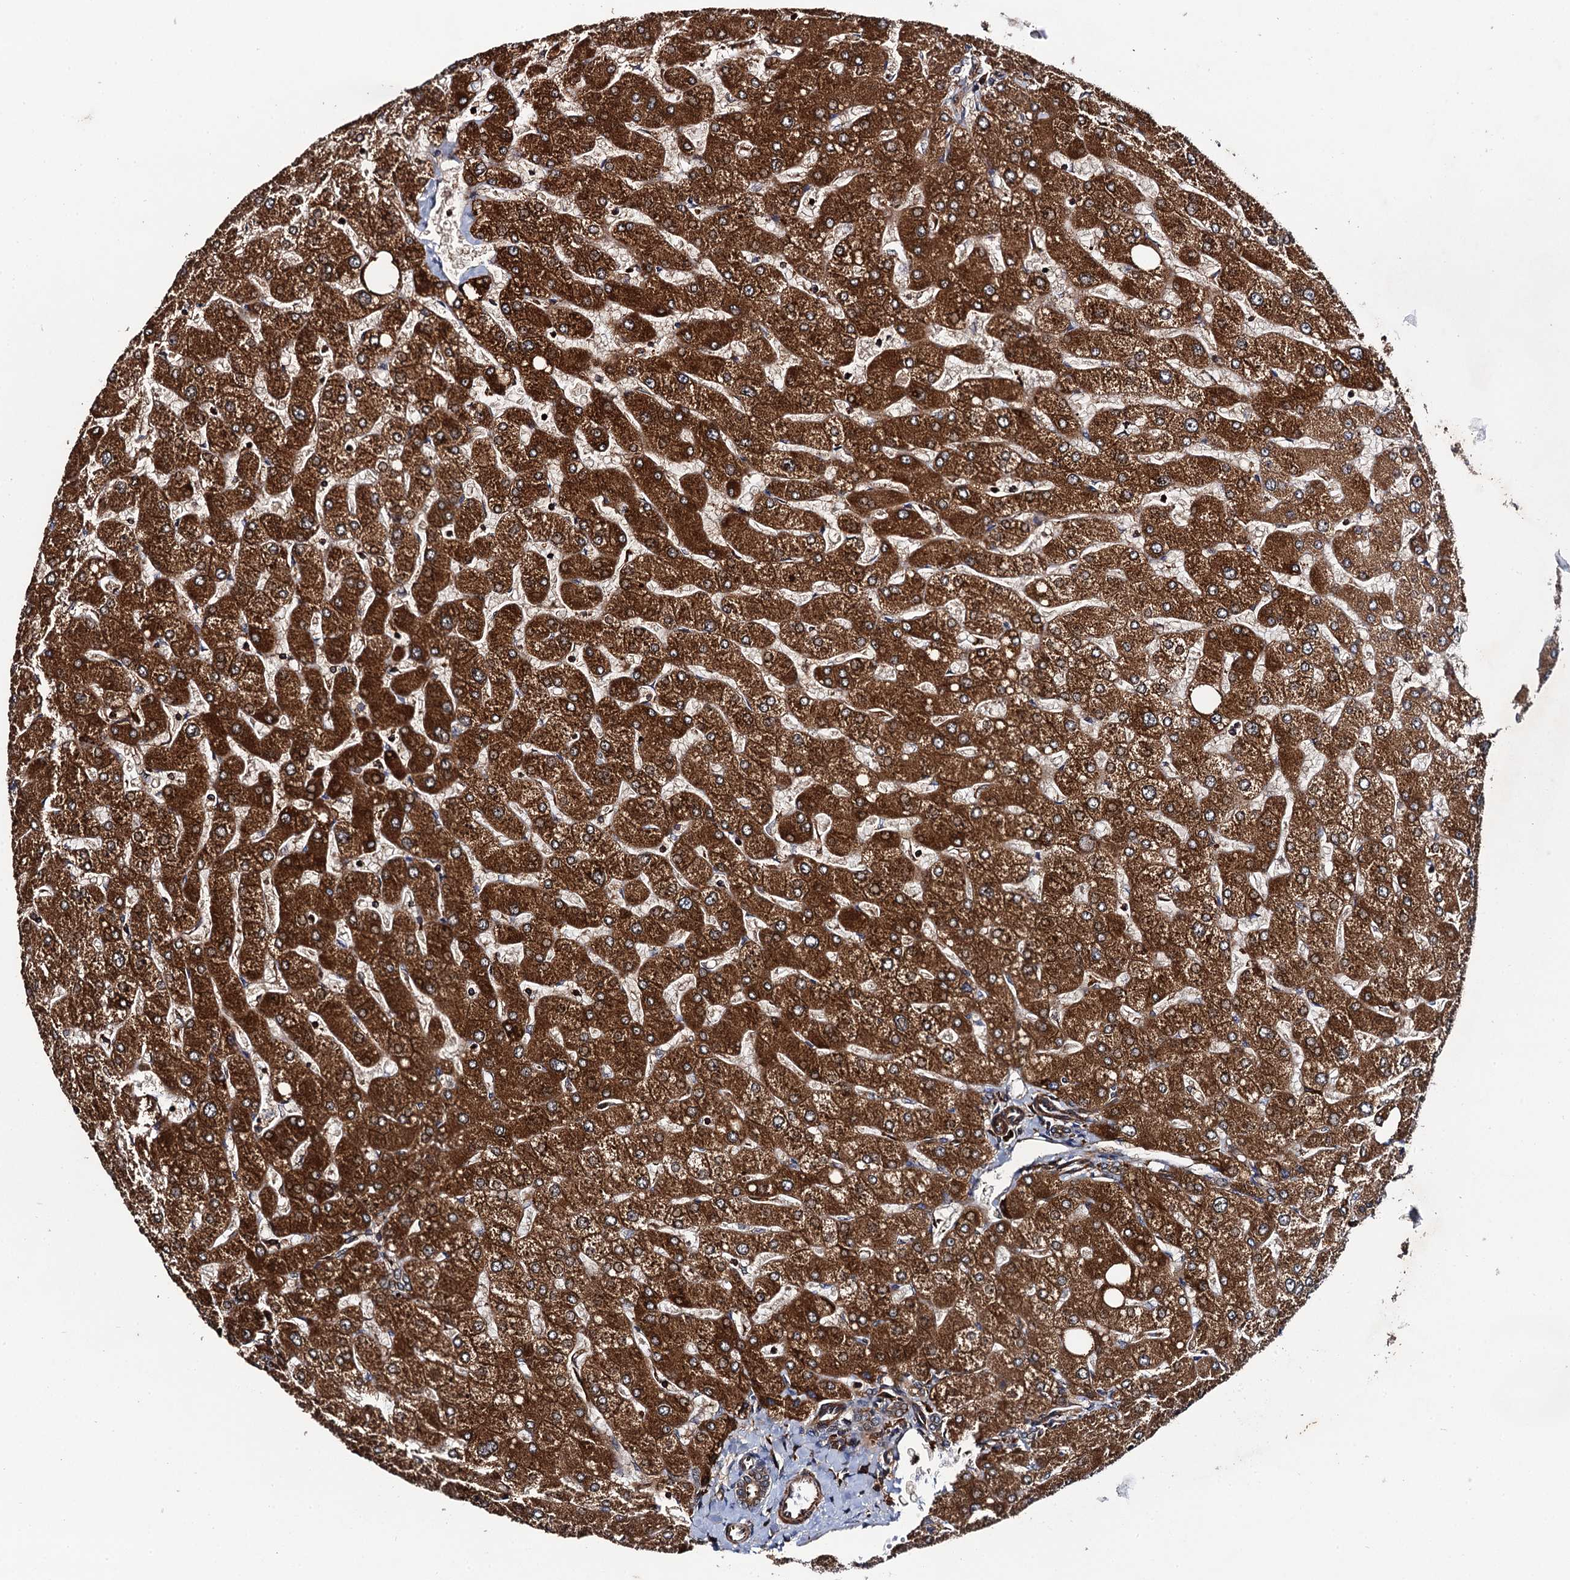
{"staining": {"intensity": "moderate", "quantity": ">75%", "location": "cytoplasmic/membranous"}, "tissue": "liver", "cell_type": "Cholangiocytes", "image_type": "normal", "snomed": [{"axis": "morphology", "description": "Normal tissue, NOS"}, {"axis": "topography", "description": "Liver"}], "caption": "Immunohistochemical staining of benign liver exhibits medium levels of moderate cytoplasmic/membranous positivity in about >75% of cholangiocytes.", "gene": "BORA", "patient": {"sex": "male", "age": 55}}